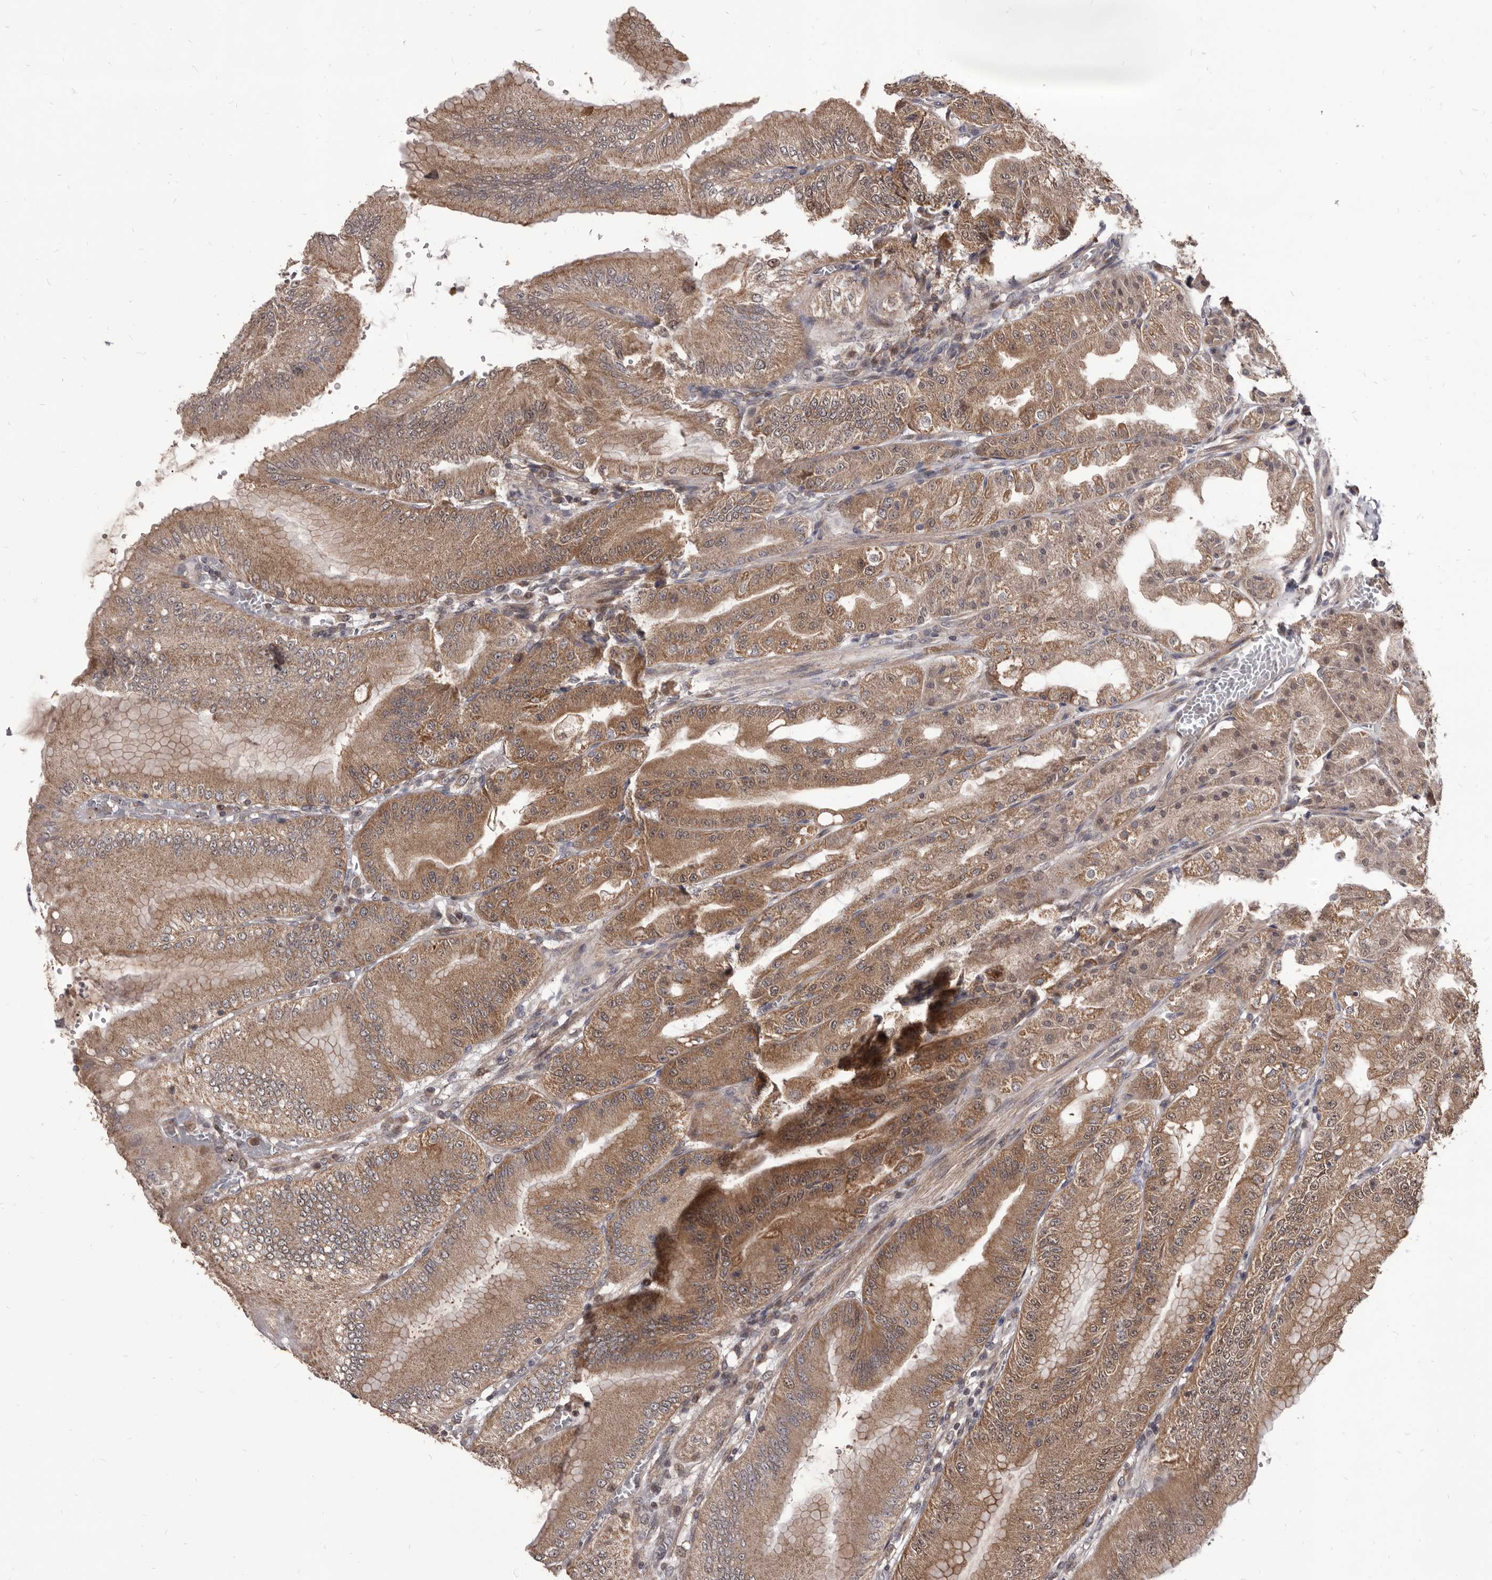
{"staining": {"intensity": "moderate", "quantity": ">75%", "location": "cytoplasmic/membranous,nuclear"}, "tissue": "stomach", "cell_type": "Glandular cells", "image_type": "normal", "snomed": [{"axis": "morphology", "description": "Normal tissue, NOS"}, {"axis": "topography", "description": "Stomach, lower"}], "caption": "DAB immunohistochemical staining of unremarkable stomach displays moderate cytoplasmic/membranous,nuclear protein staining in approximately >75% of glandular cells.", "gene": "MAP3K14", "patient": {"sex": "male", "age": 71}}